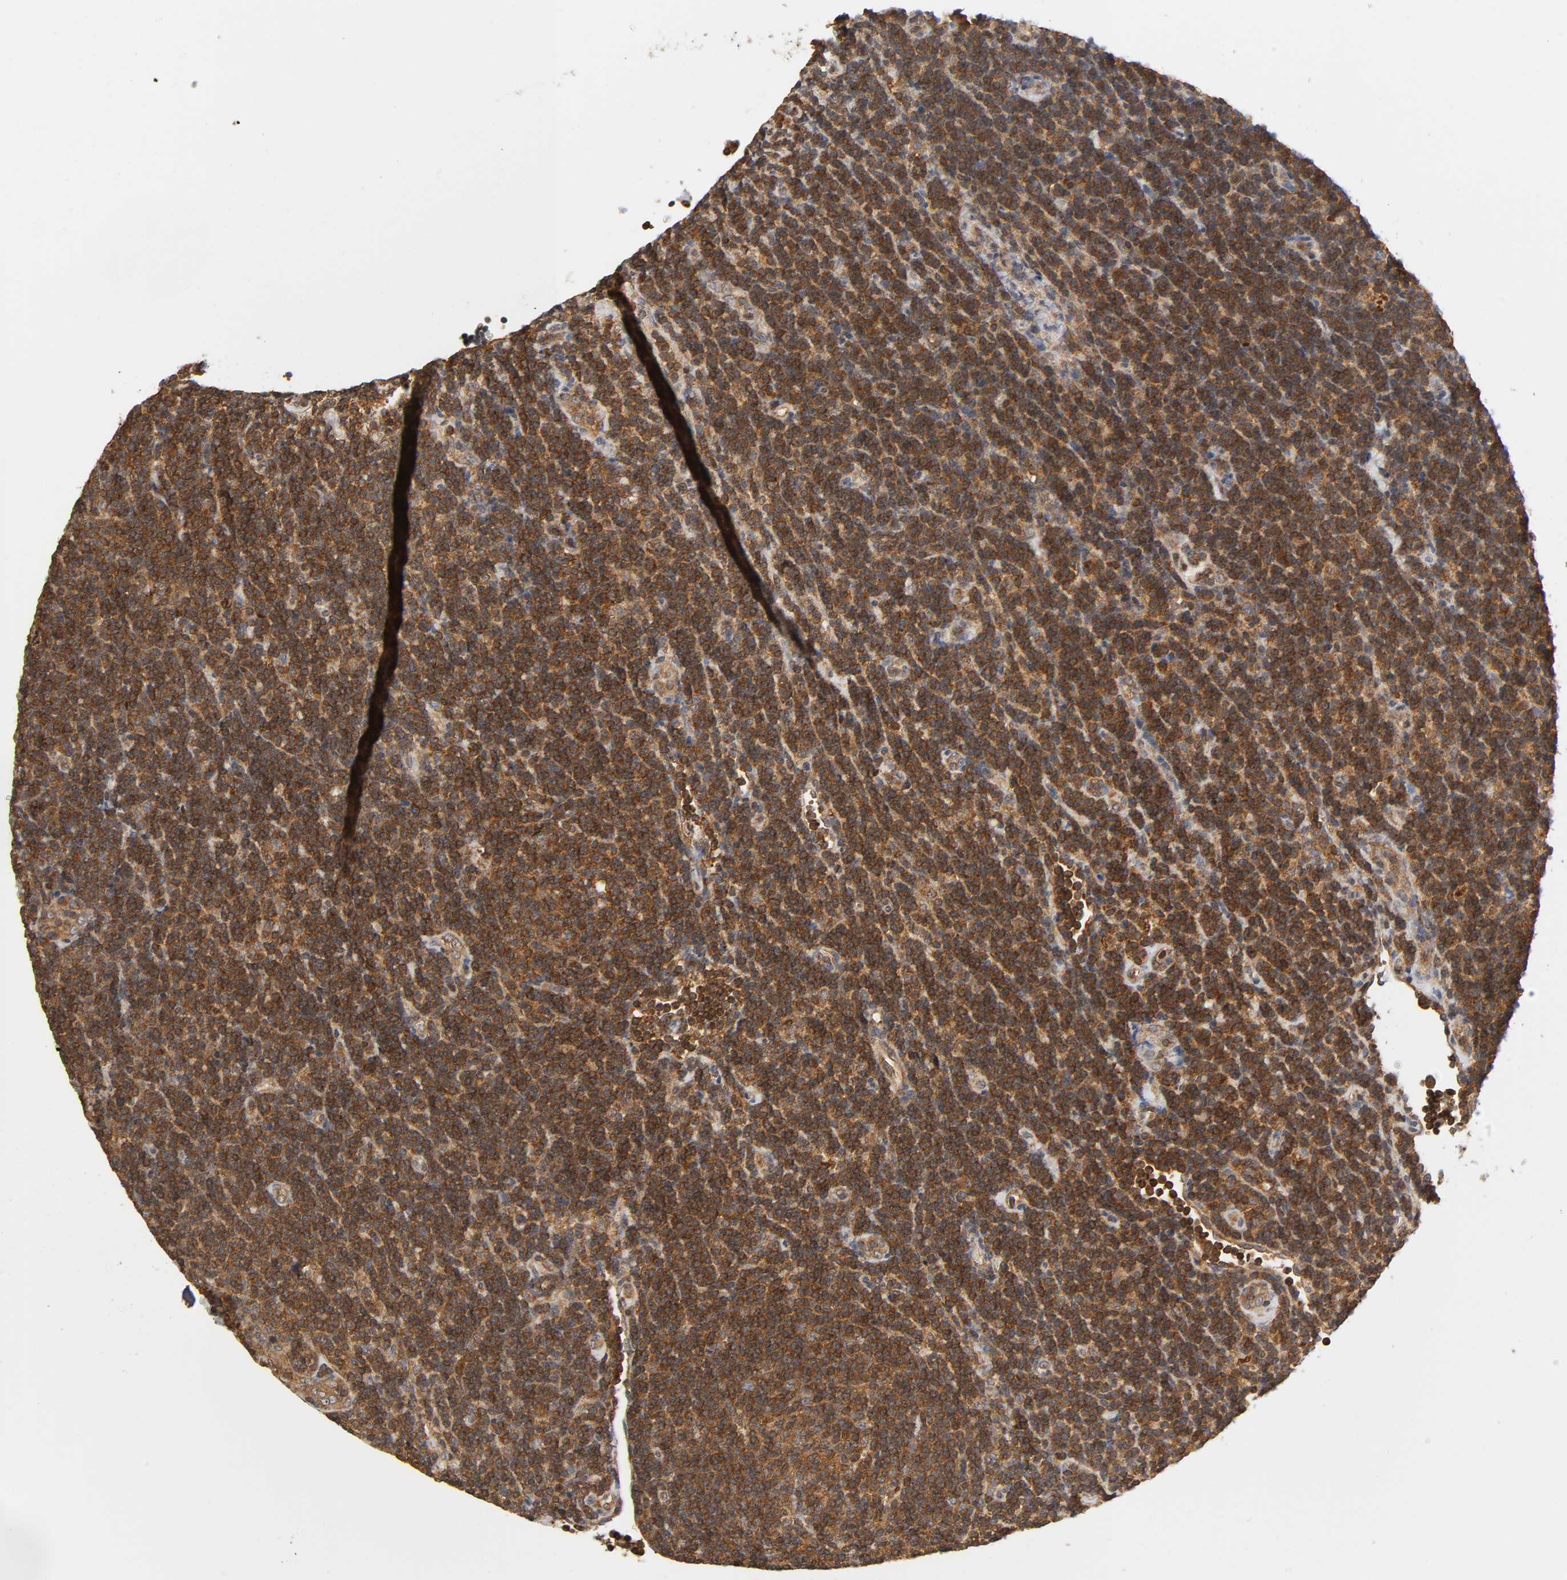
{"staining": {"intensity": "strong", "quantity": ">75%", "location": "cytoplasmic/membranous"}, "tissue": "lymphoma", "cell_type": "Tumor cells", "image_type": "cancer", "snomed": [{"axis": "morphology", "description": "Malignant lymphoma, non-Hodgkin's type, Low grade"}, {"axis": "topography", "description": "Lymph node"}], "caption": "A brown stain highlights strong cytoplasmic/membranous positivity of a protein in human low-grade malignant lymphoma, non-Hodgkin's type tumor cells.", "gene": "PAFAH1B1", "patient": {"sex": "male", "age": 70}}